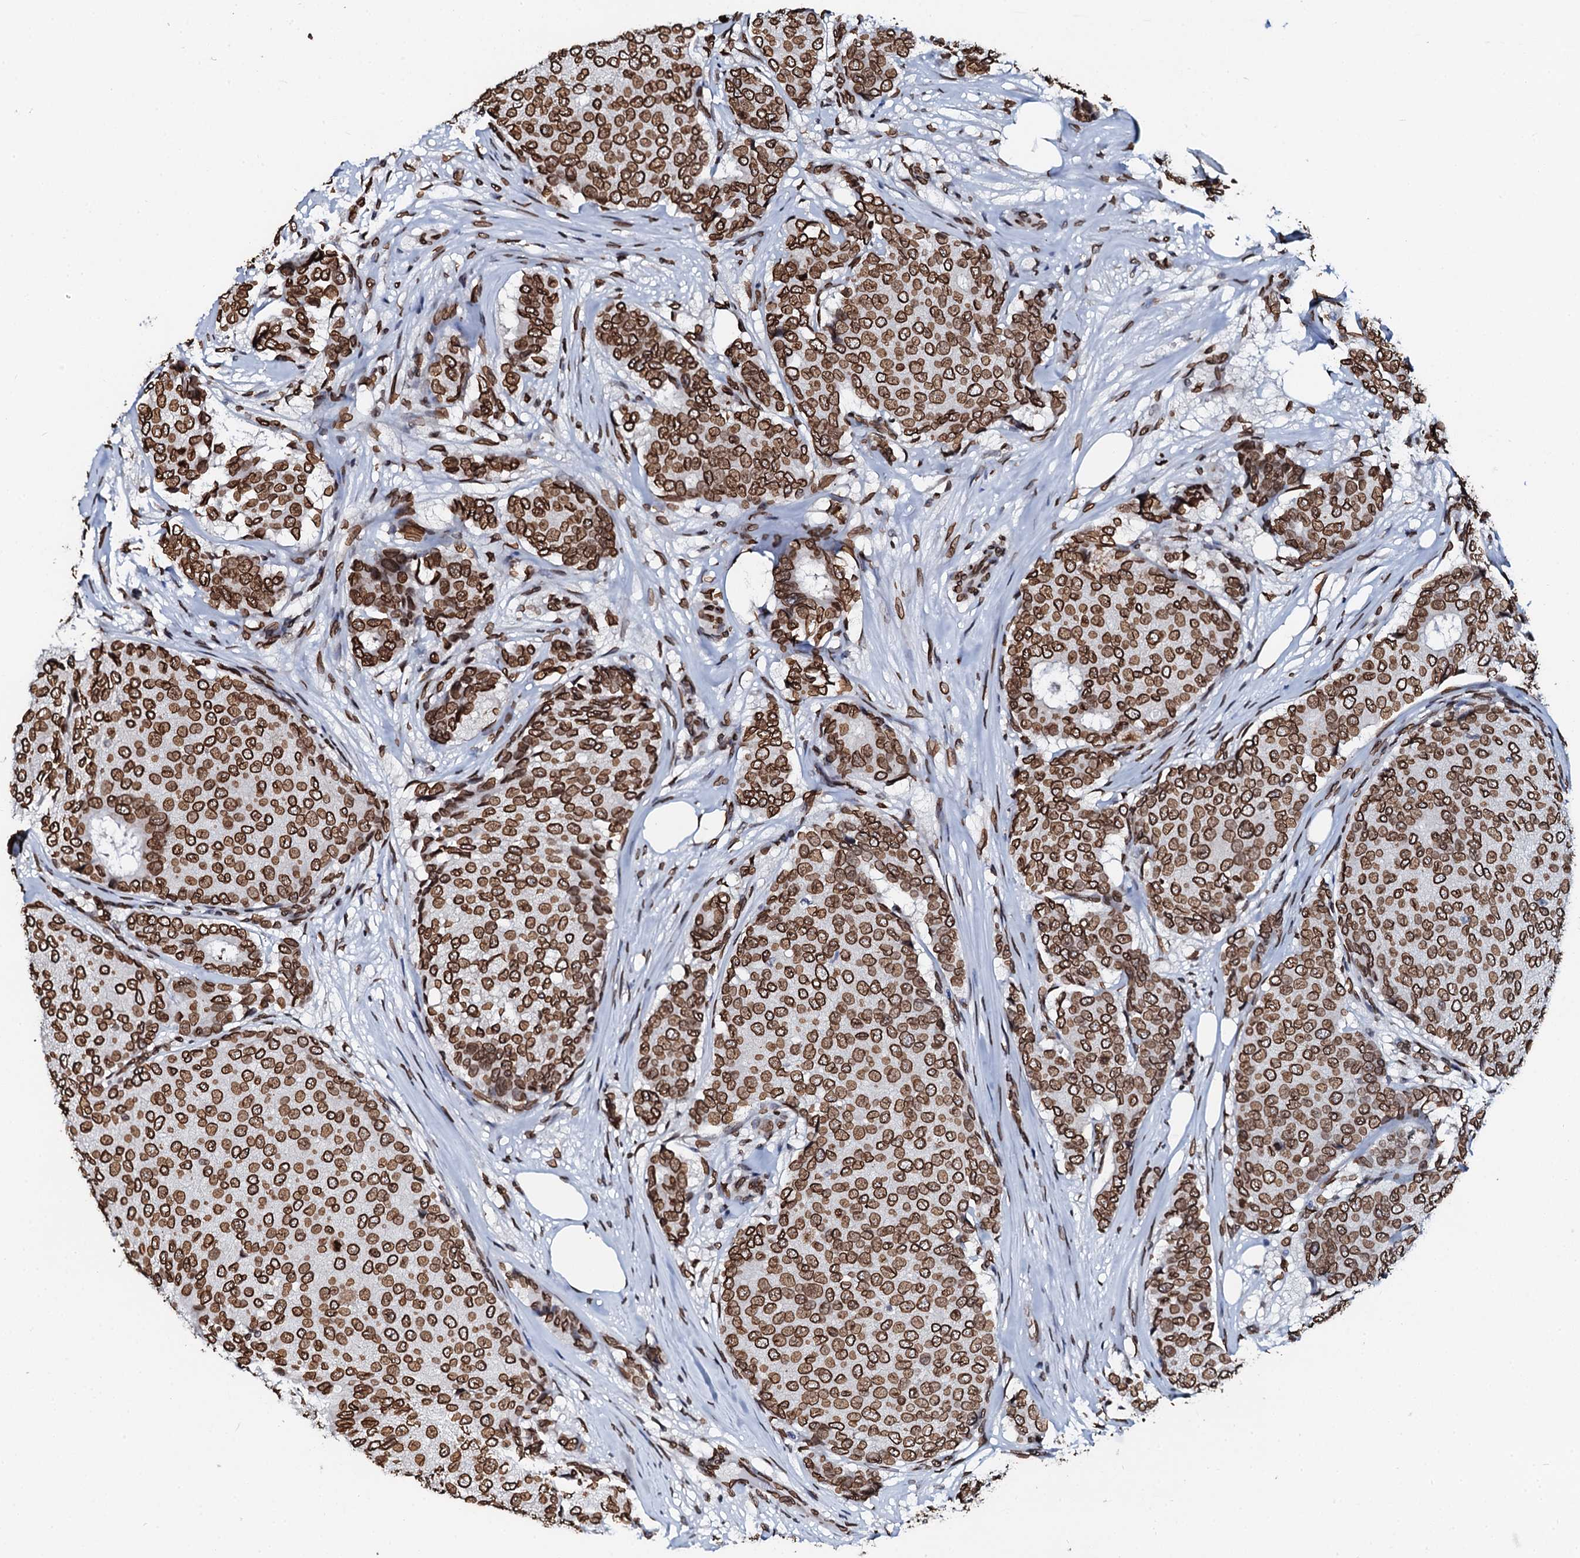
{"staining": {"intensity": "strong", "quantity": ">75%", "location": "nuclear"}, "tissue": "breast cancer", "cell_type": "Tumor cells", "image_type": "cancer", "snomed": [{"axis": "morphology", "description": "Duct carcinoma"}, {"axis": "topography", "description": "Breast"}], "caption": "The immunohistochemical stain highlights strong nuclear staining in tumor cells of breast infiltrating ductal carcinoma tissue.", "gene": "KATNAL2", "patient": {"sex": "female", "age": 75}}